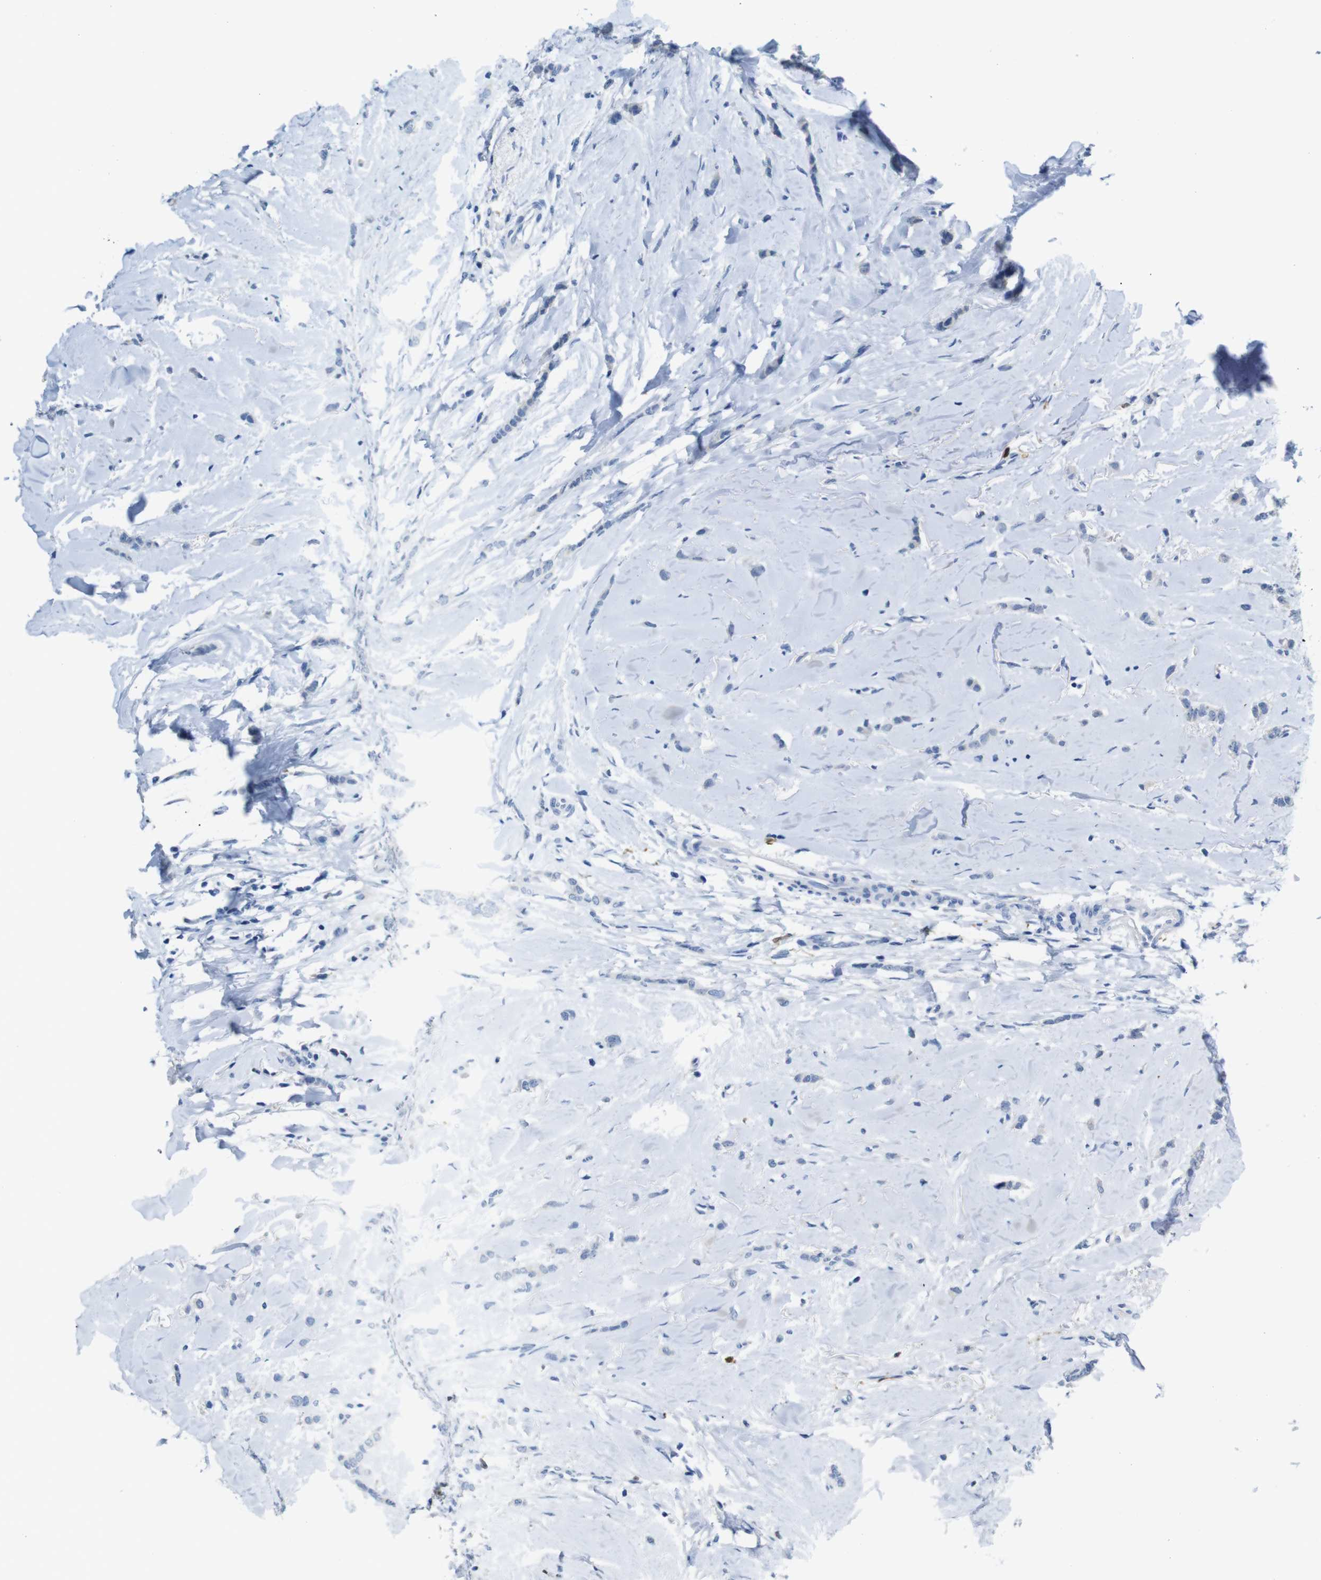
{"staining": {"intensity": "negative", "quantity": "none", "location": "none"}, "tissue": "breast cancer", "cell_type": "Tumor cells", "image_type": "cancer", "snomed": [{"axis": "morphology", "description": "Lobular carcinoma"}, {"axis": "topography", "description": "Skin"}, {"axis": "topography", "description": "Breast"}], "caption": "The immunohistochemistry (IHC) histopathology image has no significant expression in tumor cells of breast cancer tissue. (DAB (3,3'-diaminobenzidine) immunohistochemistry (IHC) visualized using brightfield microscopy, high magnification).", "gene": "C1orf210", "patient": {"sex": "female", "age": 46}}